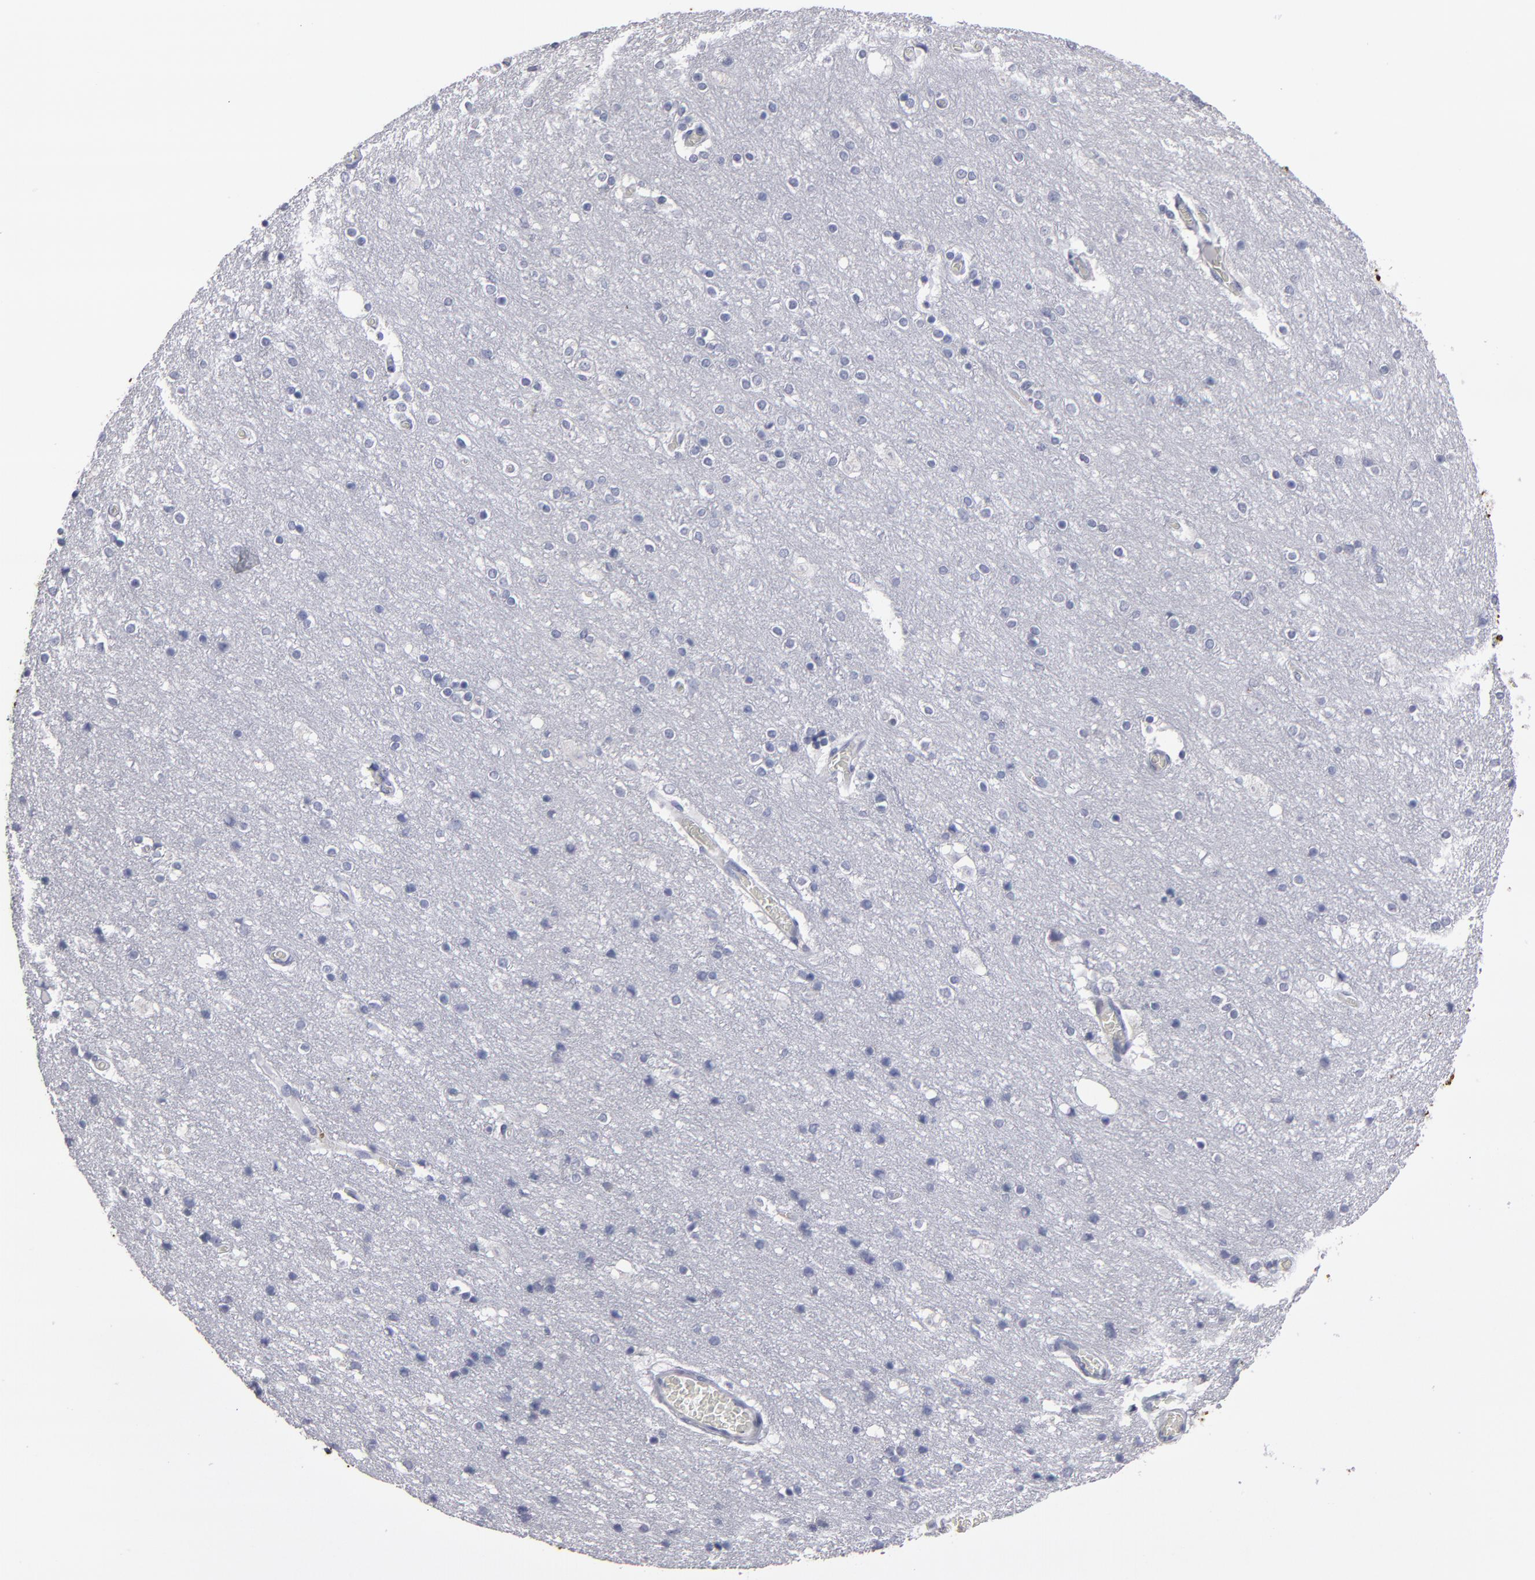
{"staining": {"intensity": "negative", "quantity": "none", "location": "none"}, "tissue": "cerebral cortex", "cell_type": "Endothelial cells", "image_type": "normal", "snomed": [{"axis": "morphology", "description": "Normal tissue, NOS"}, {"axis": "topography", "description": "Cerebral cortex"}], "caption": "IHC histopathology image of benign cerebral cortex stained for a protein (brown), which shows no positivity in endothelial cells. (Stains: DAB immunohistochemistry with hematoxylin counter stain, Microscopy: brightfield microscopy at high magnification).", "gene": "CCDC80", "patient": {"sex": "female", "age": 54}}